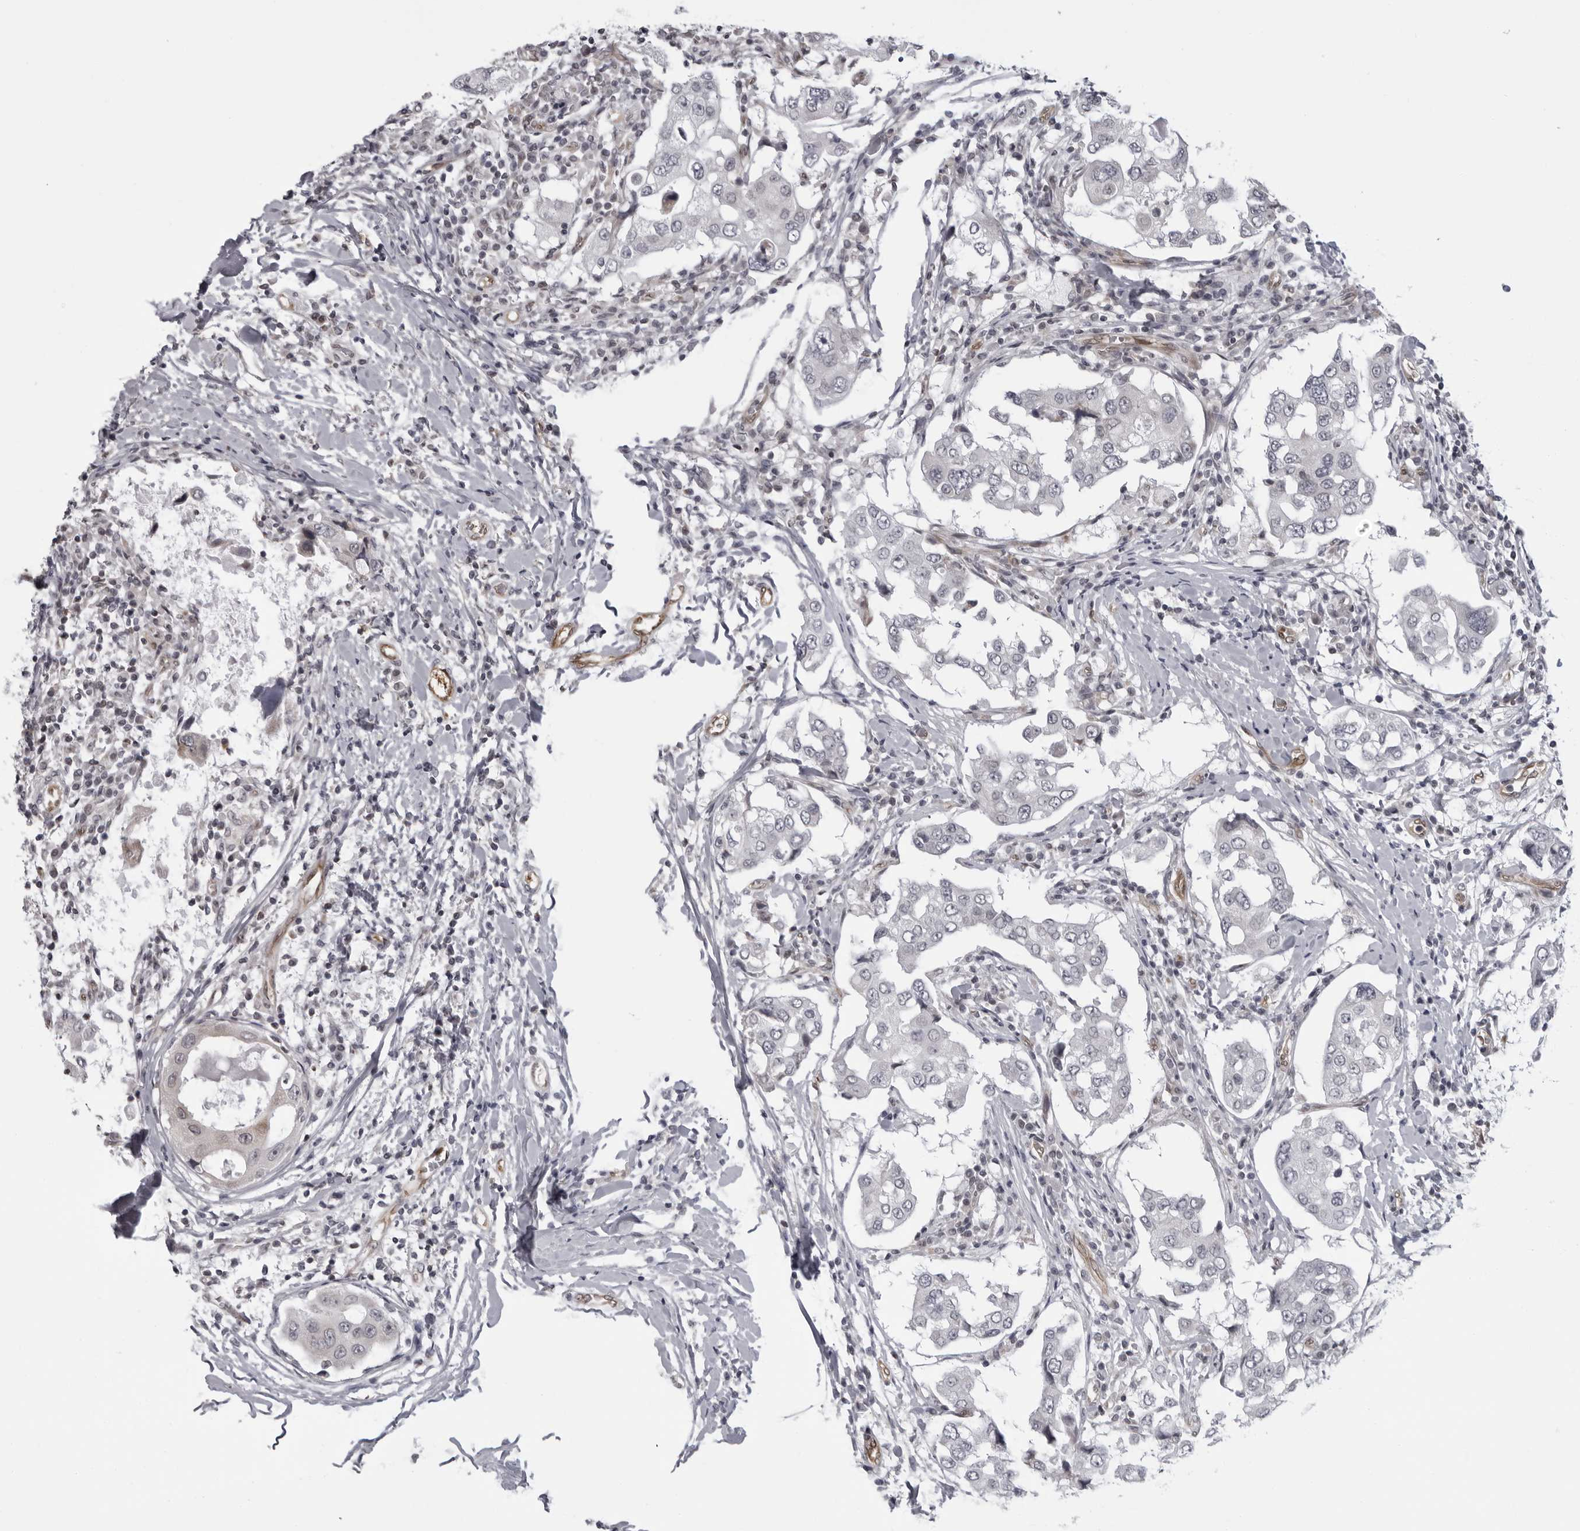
{"staining": {"intensity": "negative", "quantity": "none", "location": "none"}, "tissue": "breast cancer", "cell_type": "Tumor cells", "image_type": "cancer", "snomed": [{"axis": "morphology", "description": "Duct carcinoma"}, {"axis": "topography", "description": "Breast"}], "caption": "Breast cancer (invasive ductal carcinoma) was stained to show a protein in brown. There is no significant expression in tumor cells.", "gene": "MAPK12", "patient": {"sex": "female", "age": 27}}